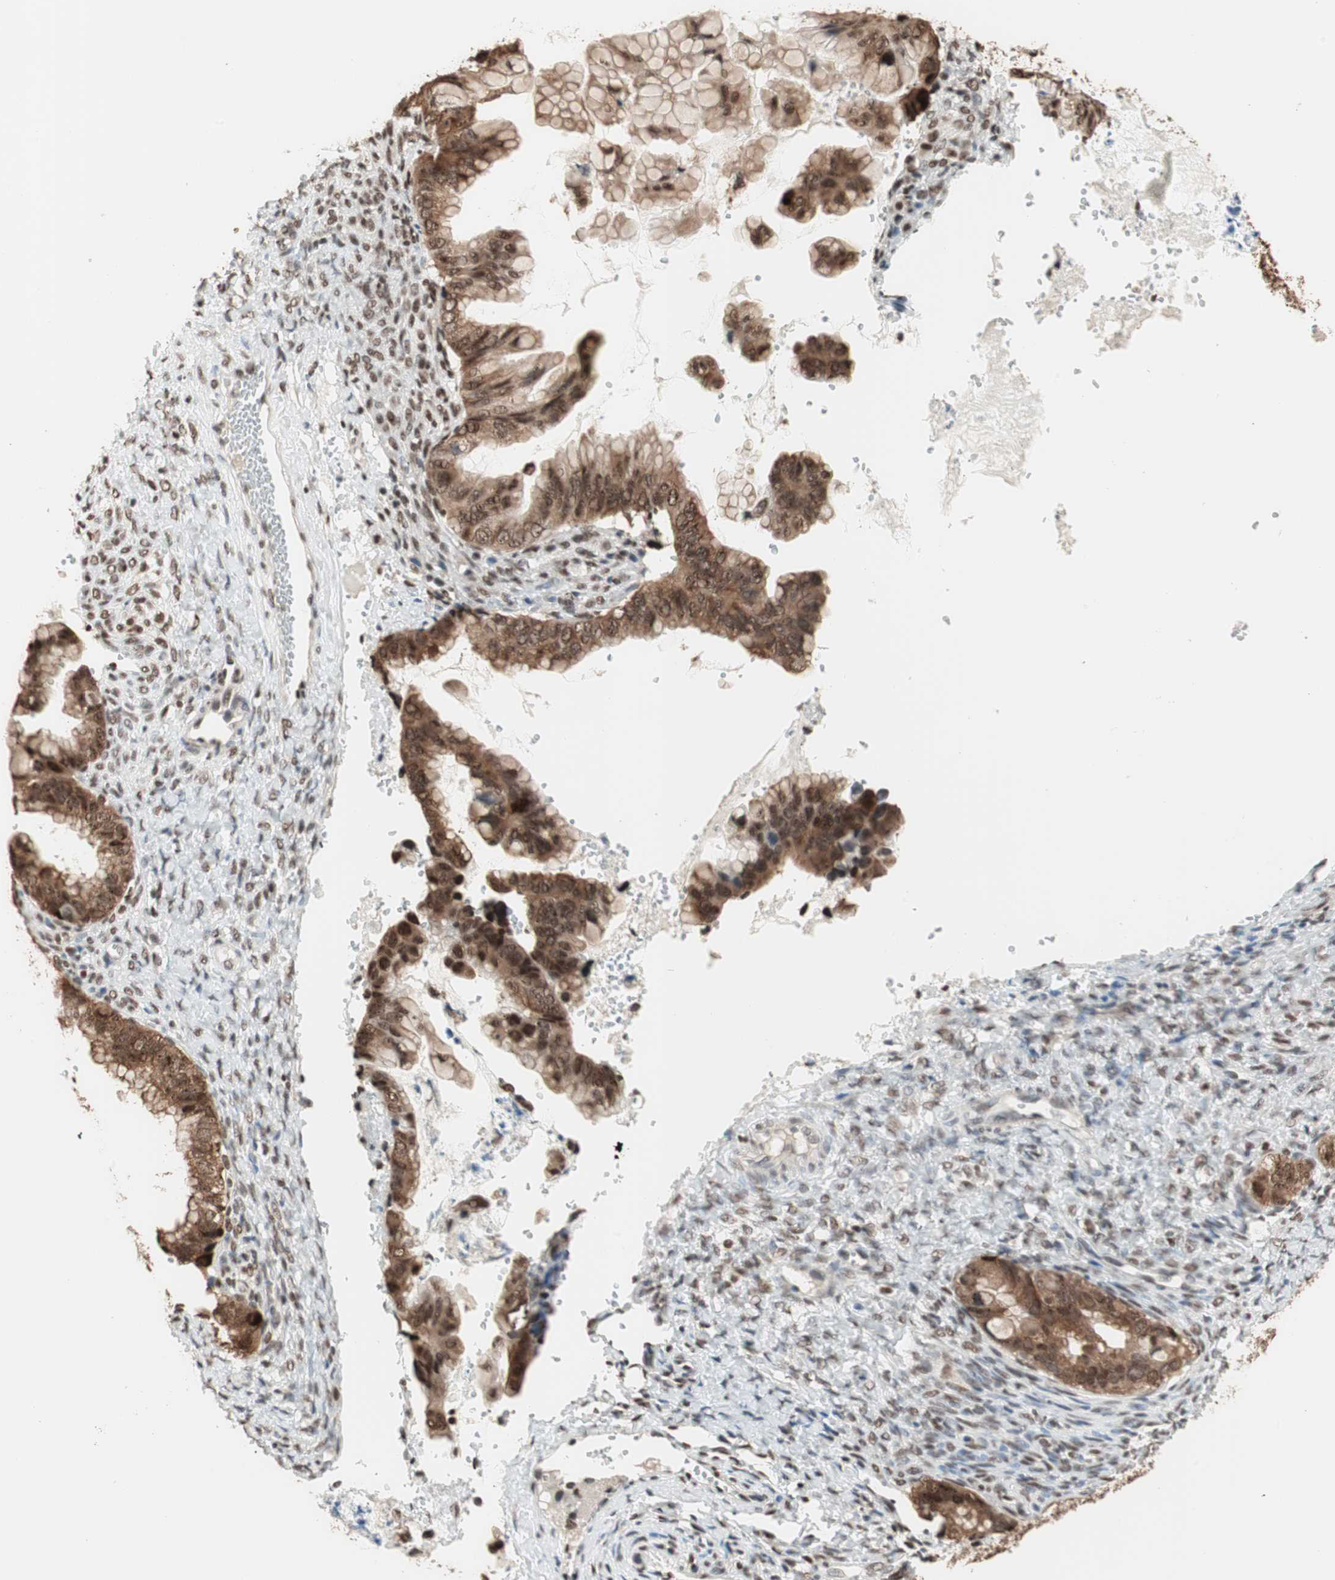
{"staining": {"intensity": "strong", "quantity": ">75%", "location": "cytoplasmic/membranous,nuclear"}, "tissue": "ovarian cancer", "cell_type": "Tumor cells", "image_type": "cancer", "snomed": [{"axis": "morphology", "description": "Cystadenocarcinoma, mucinous, NOS"}, {"axis": "topography", "description": "Ovary"}], "caption": "DAB immunohistochemical staining of human ovarian mucinous cystadenocarcinoma shows strong cytoplasmic/membranous and nuclear protein positivity in approximately >75% of tumor cells.", "gene": "SMARCE1", "patient": {"sex": "female", "age": 36}}